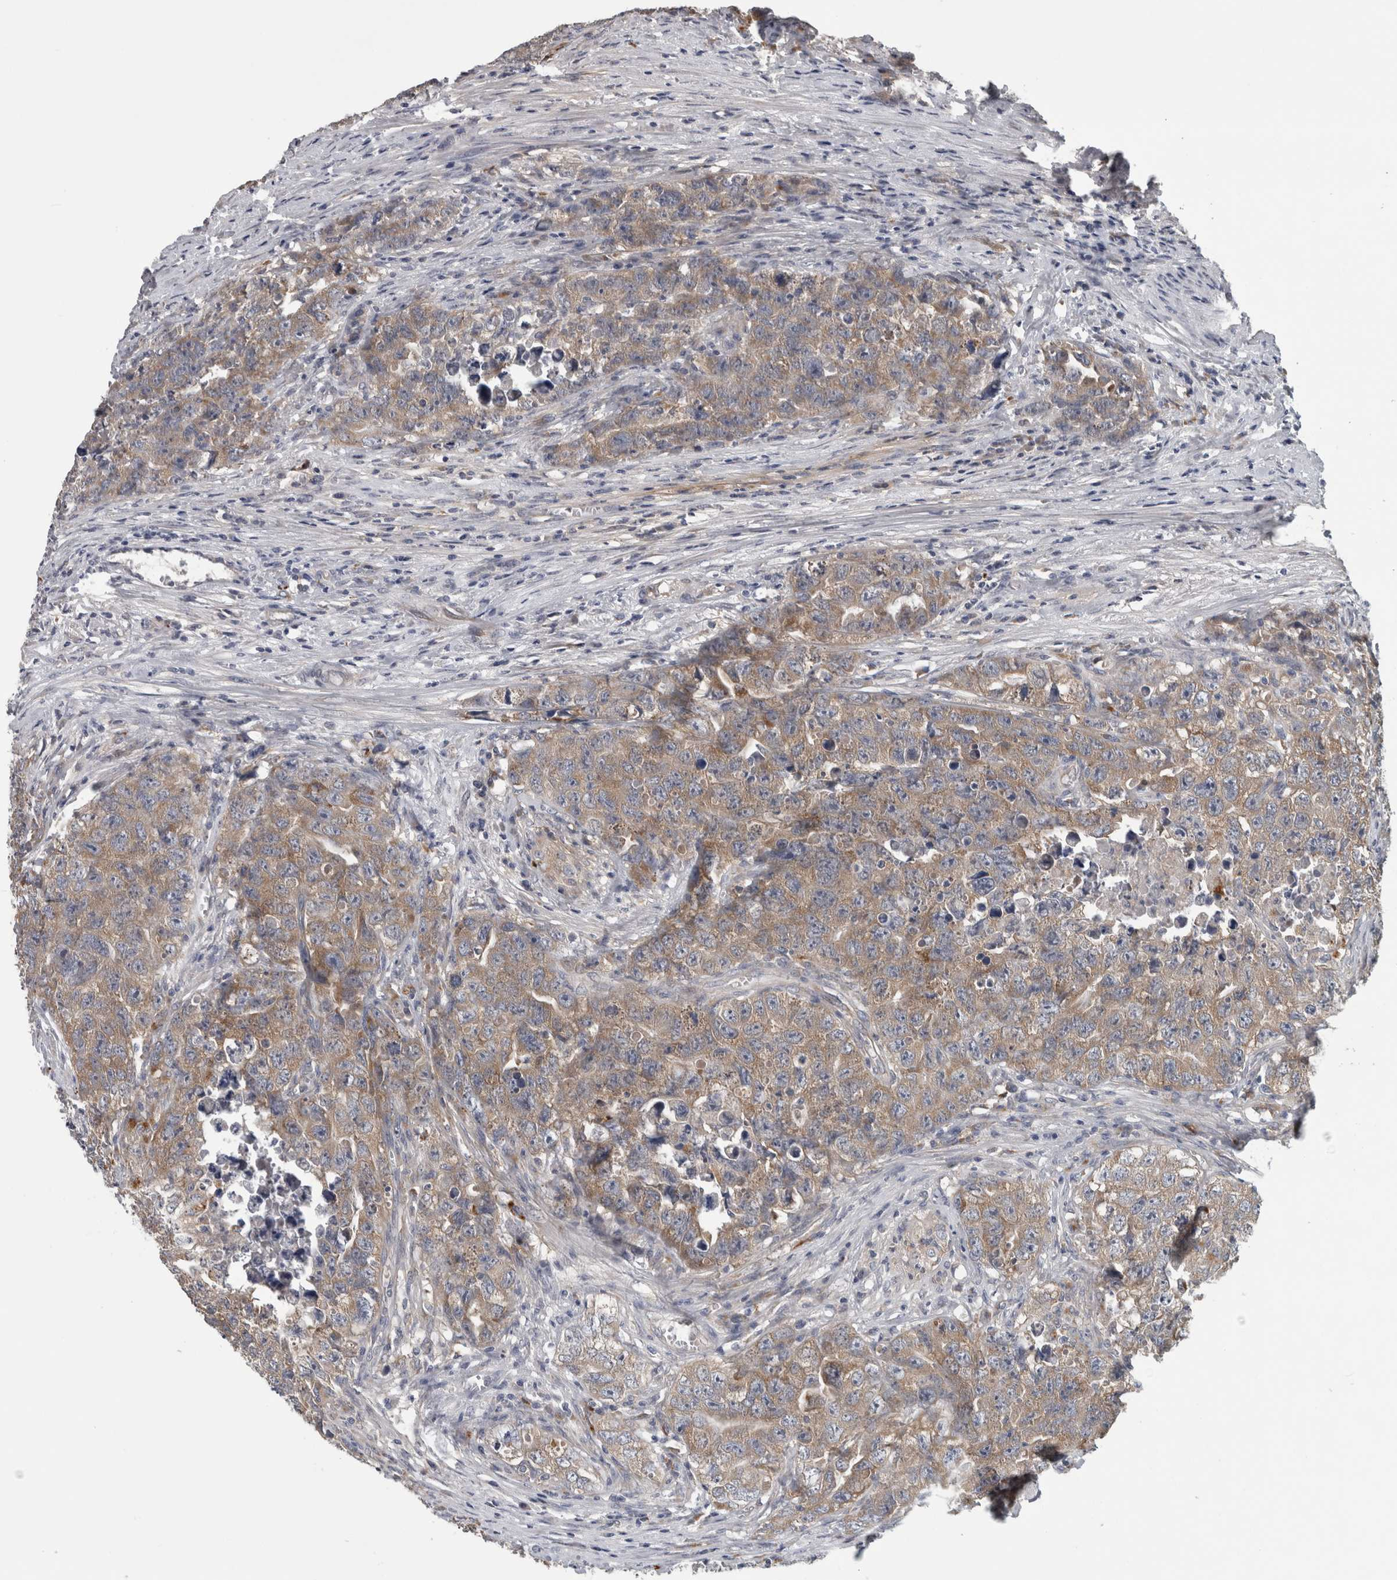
{"staining": {"intensity": "moderate", "quantity": ">75%", "location": "cytoplasmic/membranous"}, "tissue": "testis cancer", "cell_type": "Tumor cells", "image_type": "cancer", "snomed": [{"axis": "morphology", "description": "Seminoma, NOS"}, {"axis": "morphology", "description": "Carcinoma, Embryonal, NOS"}, {"axis": "topography", "description": "Testis"}], "caption": "A medium amount of moderate cytoplasmic/membranous staining is appreciated in approximately >75% of tumor cells in embryonal carcinoma (testis) tissue.", "gene": "ATXN2", "patient": {"sex": "male", "age": 43}}